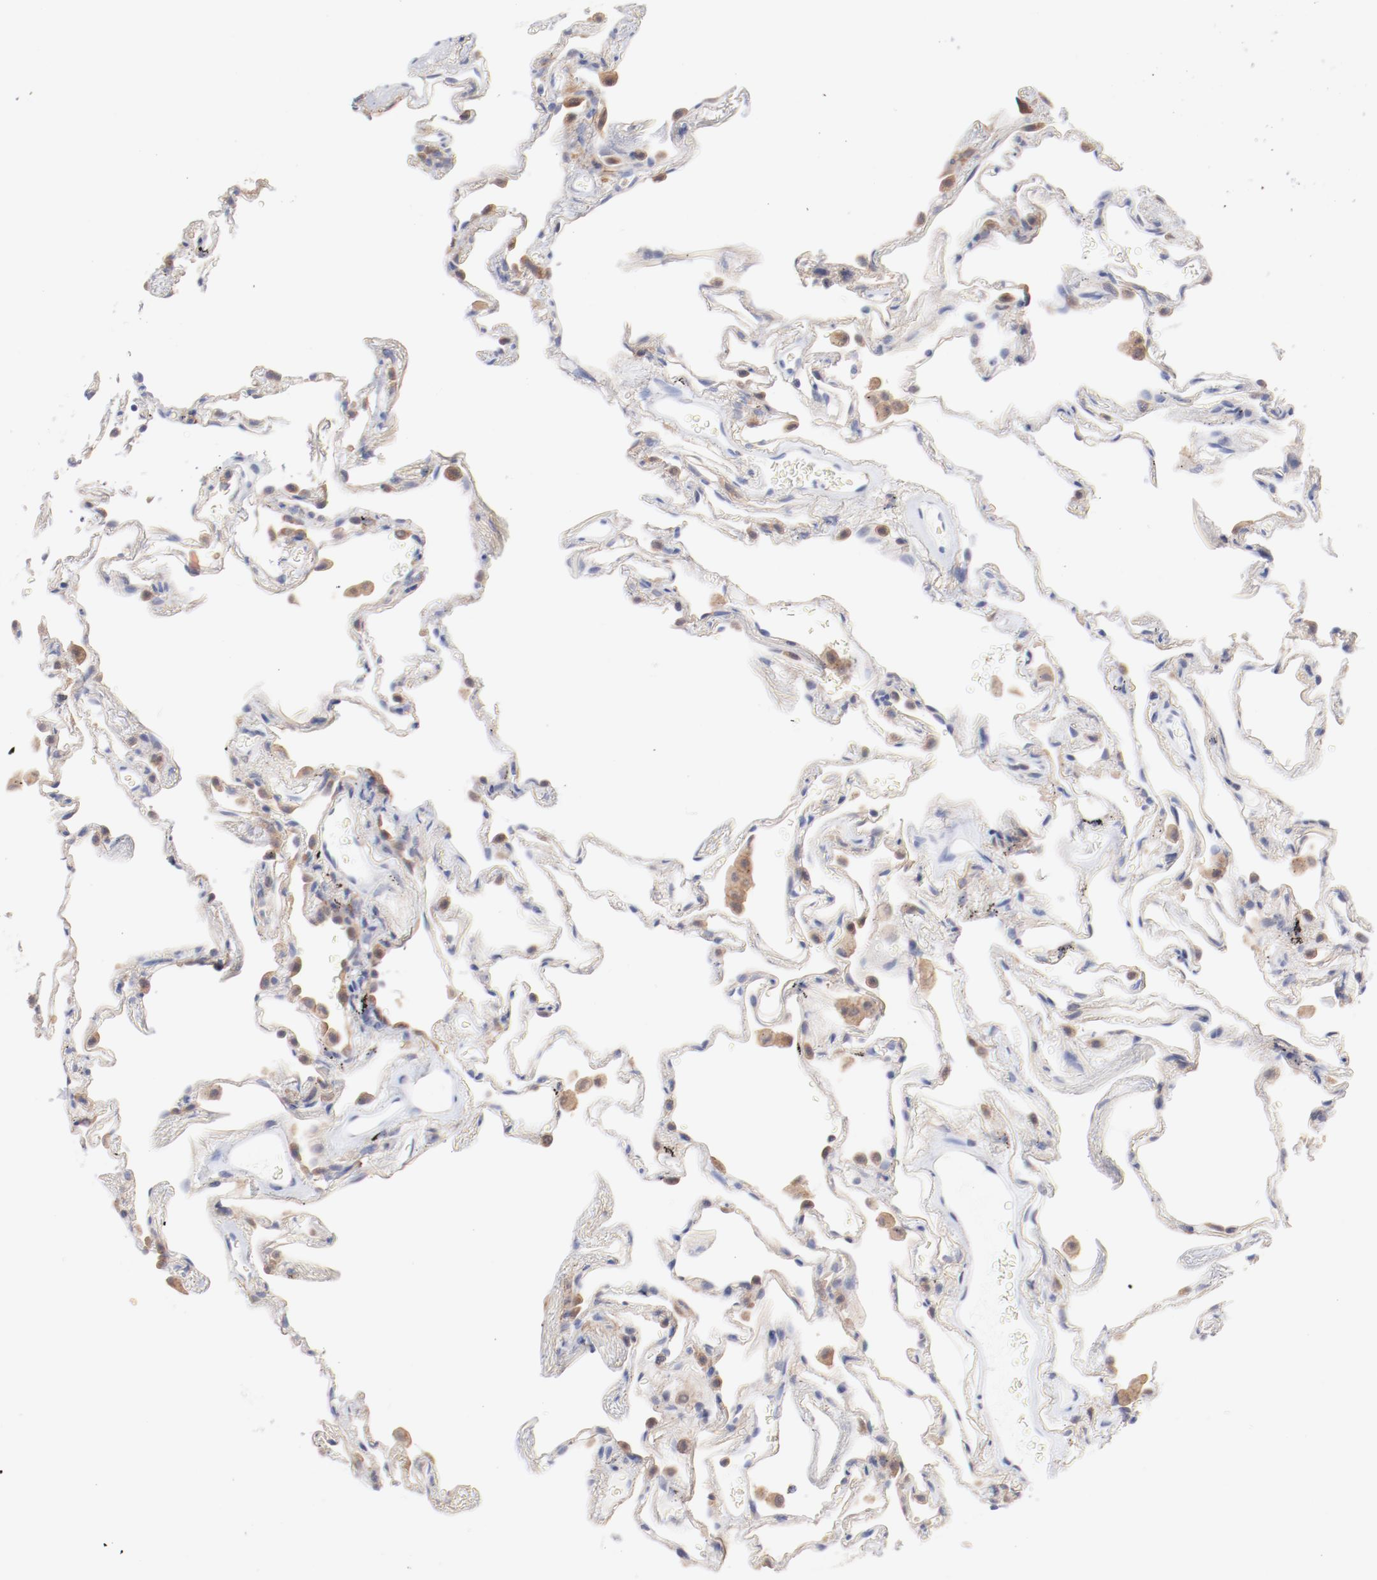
{"staining": {"intensity": "negative", "quantity": "none", "location": "none"}, "tissue": "lung", "cell_type": "Alveolar cells", "image_type": "normal", "snomed": [{"axis": "morphology", "description": "Normal tissue, NOS"}, {"axis": "morphology", "description": "Inflammation, NOS"}, {"axis": "topography", "description": "Lung"}], "caption": "The micrograph exhibits no significant expression in alveolar cells of lung. (Stains: DAB IHC with hematoxylin counter stain, Microscopy: brightfield microscopy at high magnification).", "gene": "SETD3", "patient": {"sex": "male", "age": 69}}